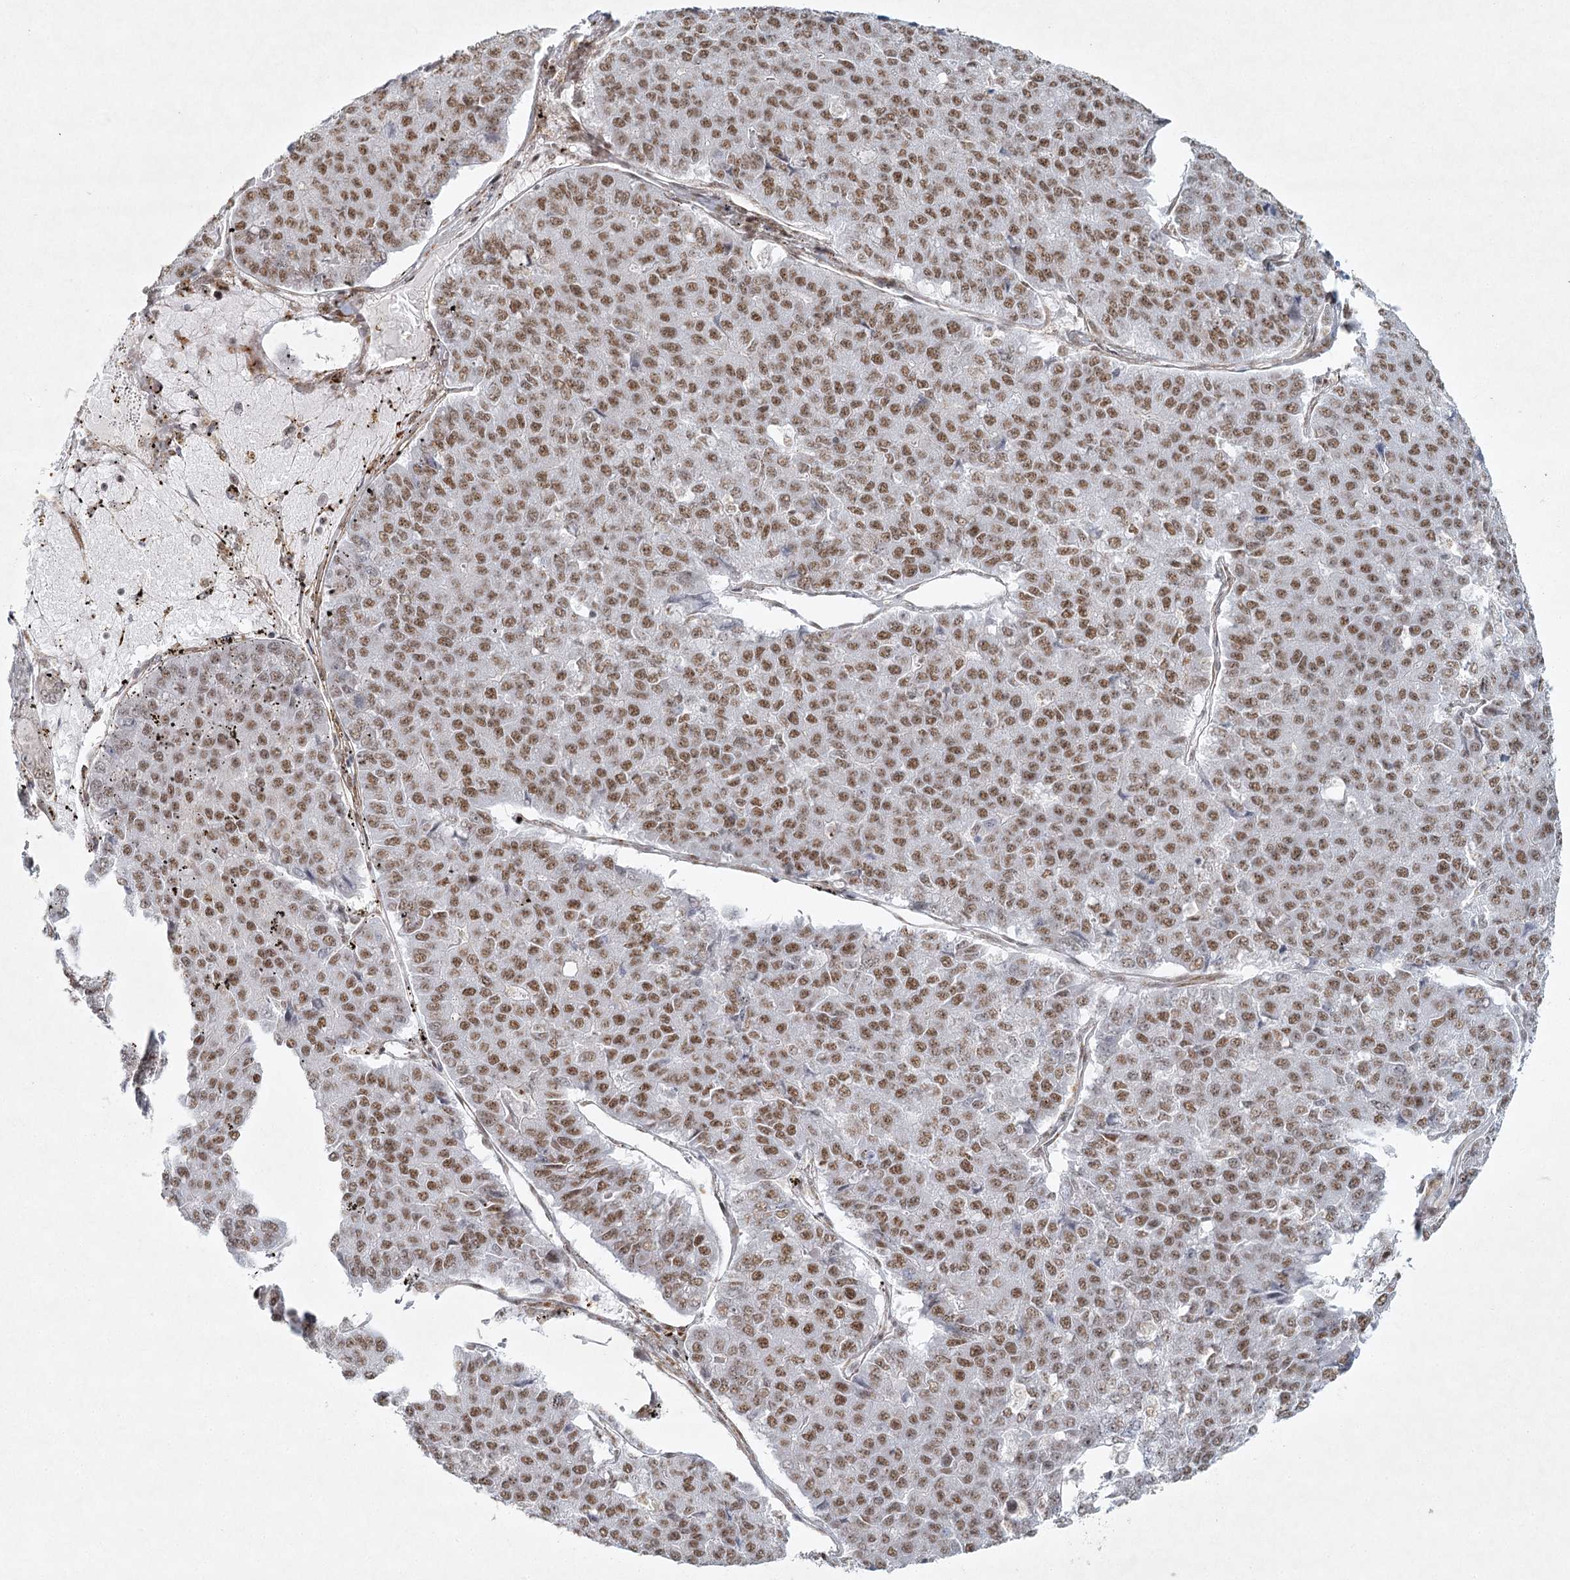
{"staining": {"intensity": "moderate", "quantity": ">75%", "location": "nuclear"}, "tissue": "pancreatic cancer", "cell_type": "Tumor cells", "image_type": "cancer", "snomed": [{"axis": "morphology", "description": "Adenocarcinoma, NOS"}, {"axis": "topography", "description": "Pancreas"}], "caption": "Pancreatic cancer (adenocarcinoma) stained with DAB (3,3'-diaminobenzidine) IHC reveals medium levels of moderate nuclear staining in approximately >75% of tumor cells.", "gene": "U2SURP", "patient": {"sex": "male", "age": 50}}